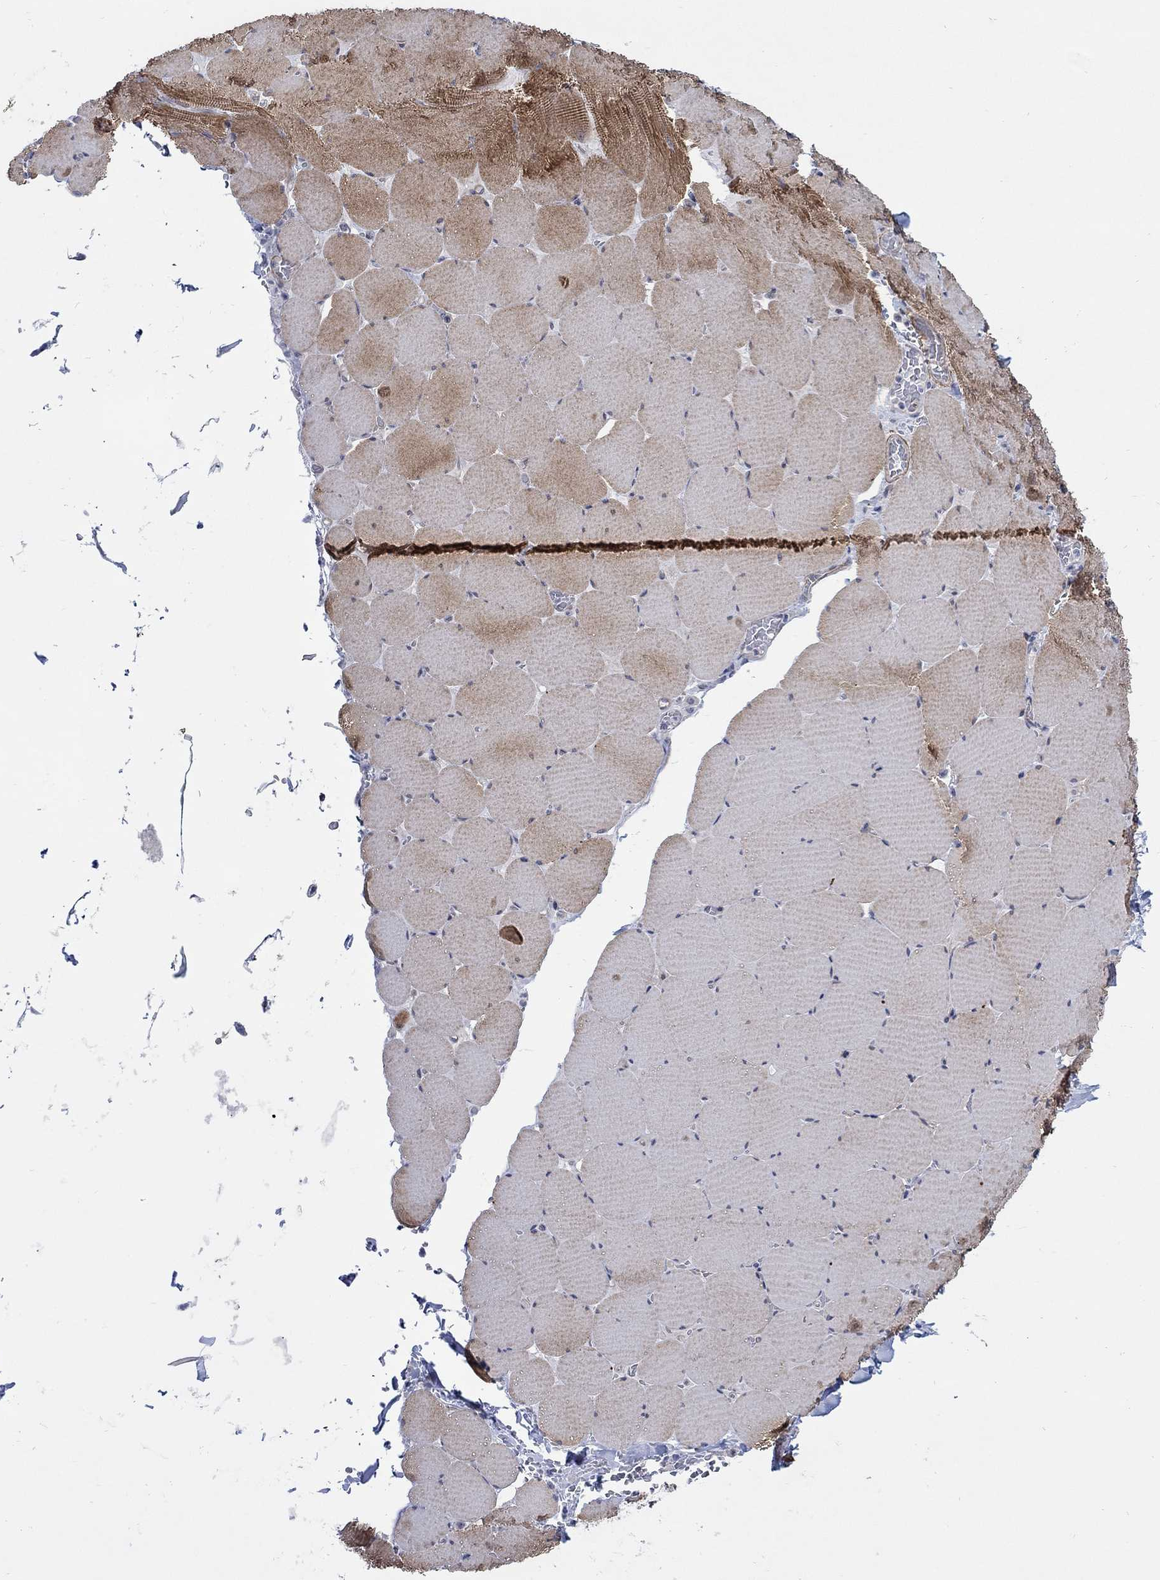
{"staining": {"intensity": "strong", "quantity": "25%-75%", "location": "cytoplasmic/membranous"}, "tissue": "skeletal muscle", "cell_type": "Myocytes", "image_type": "normal", "snomed": [{"axis": "morphology", "description": "Normal tissue, NOS"}, {"axis": "morphology", "description": "Malignant melanoma, Metastatic site"}, {"axis": "topography", "description": "Skeletal muscle"}], "caption": "Brown immunohistochemical staining in normal human skeletal muscle shows strong cytoplasmic/membranous positivity in approximately 25%-75% of myocytes.", "gene": "SCN7A", "patient": {"sex": "male", "age": 50}}